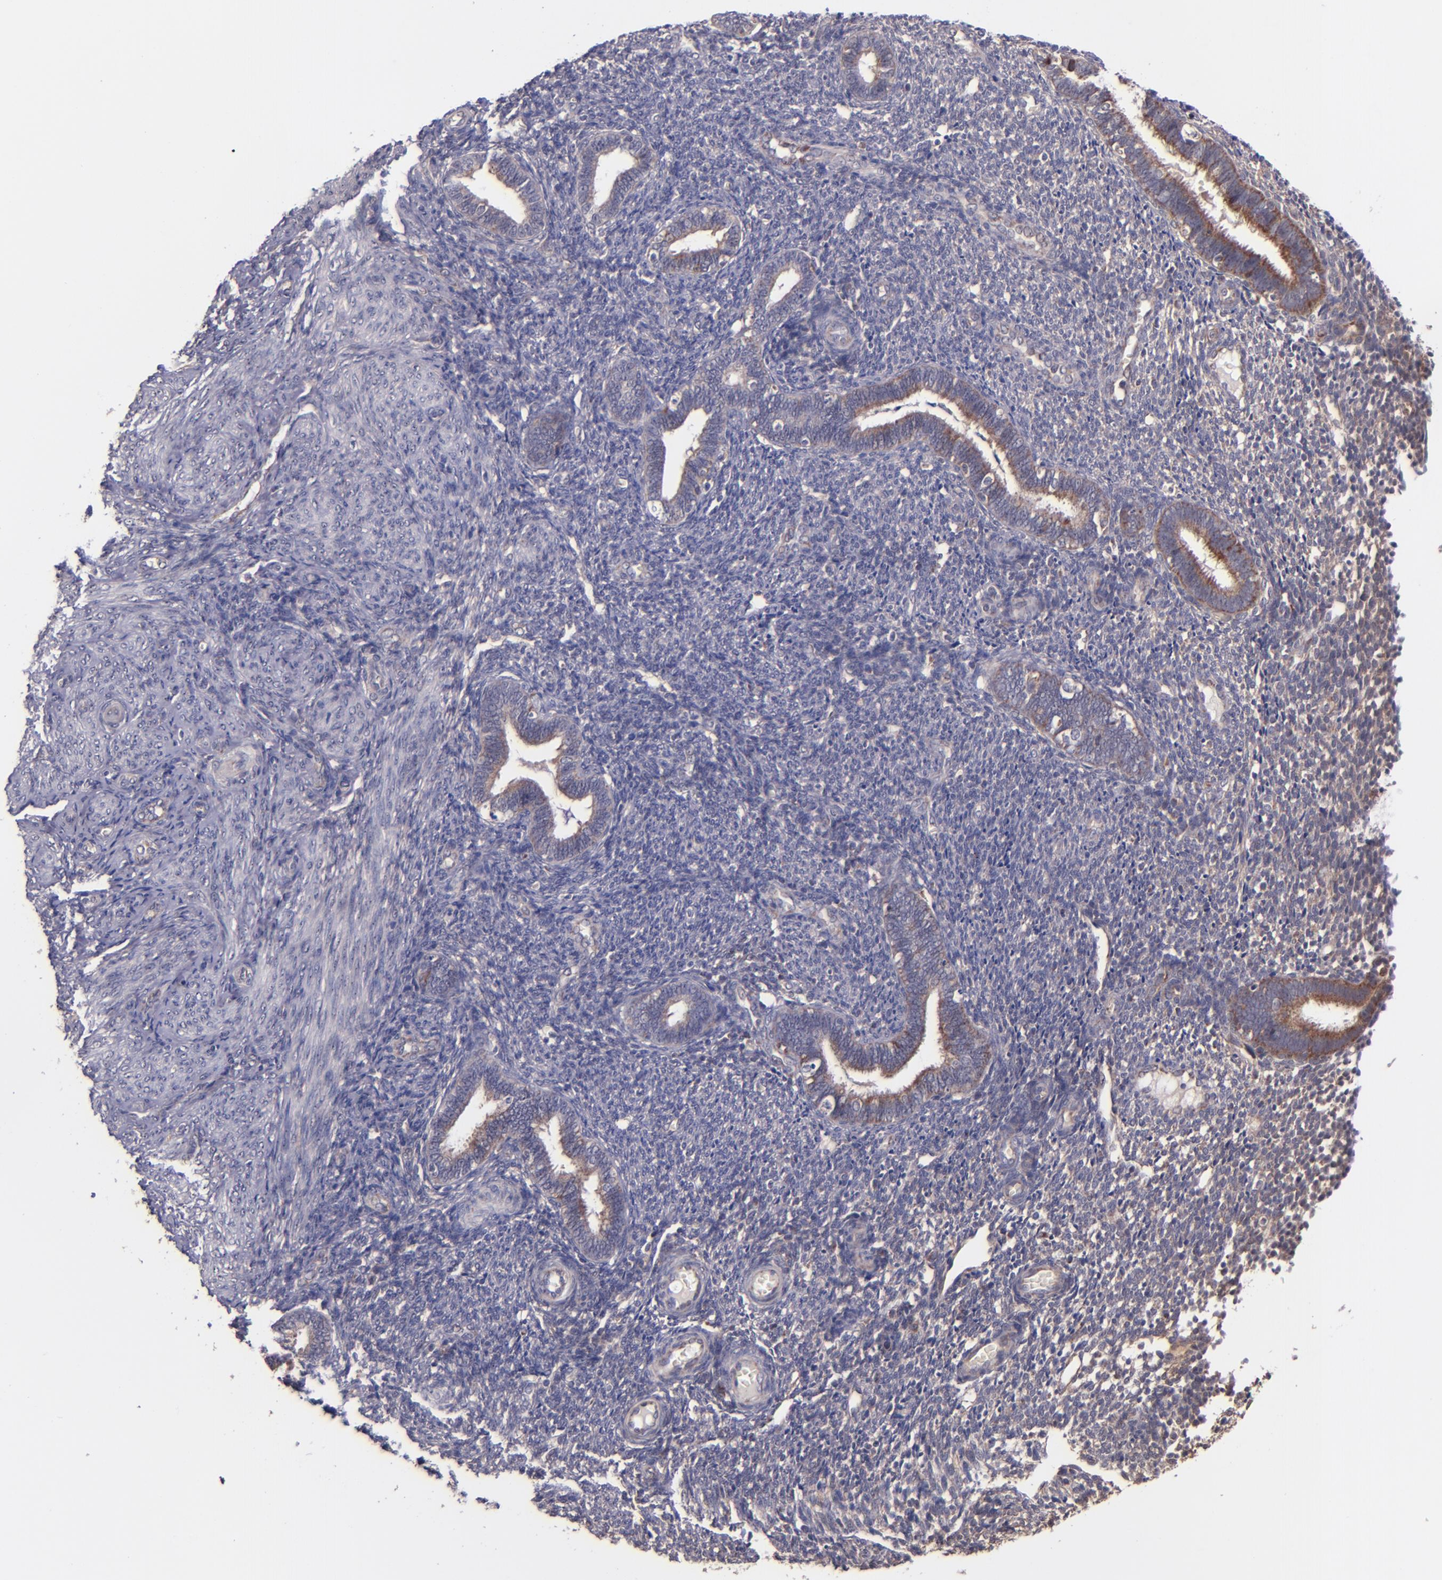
{"staining": {"intensity": "negative", "quantity": "none", "location": "none"}, "tissue": "endometrium", "cell_type": "Cells in endometrial stroma", "image_type": "normal", "snomed": [{"axis": "morphology", "description": "Normal tissue, NOS"}, {"axis": "topography", "description": "Endometrium"}], "caption": "There is no significant expression in cells in endometrial stroma of endometrium.", "gene": "SHC1", "patient": {"sex": "female", "age": 27}}